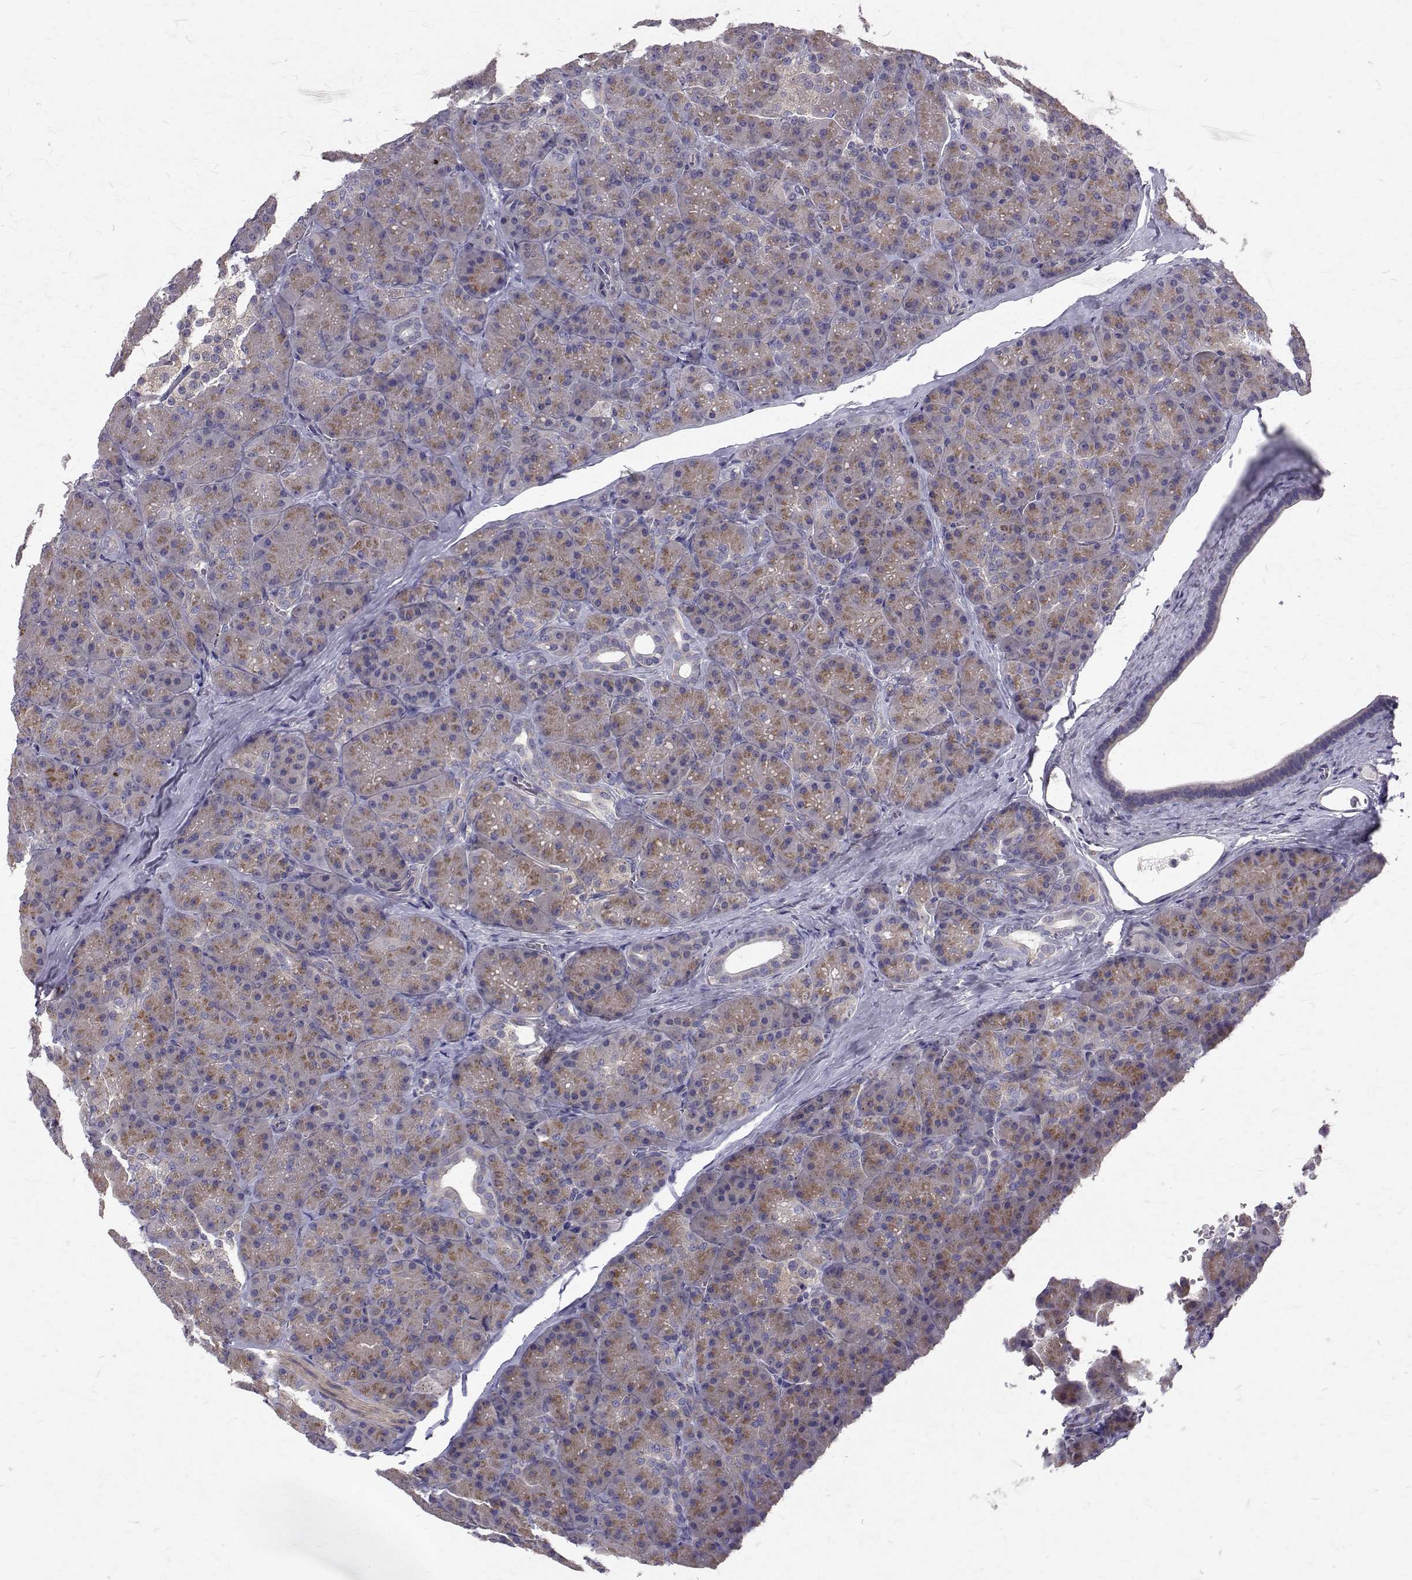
{"staining": {"intensity": "moderate", "quantity": "25%-75%", "location": "cytoplasmic/membranous"}, "tissue": "pancreas", "cell_type": "Exocrine glandular cells", "image_type": "normal", "snomed": [{"axis": "morphology", "description": "Normal tissue, NOS"}, {"axis": "topography", "description": "Pancreas"}], "caption": "IHC micrograph of benign pancreas: human pancreas stained using immunohistochemistry exhibits medium levels of moderate protein expression localized specifically in the cytoplasmic/membranous of exocrine glandular cells, appearing as a cytoplasmic/membranous brown color.", "gene": "ARFGAP1", "patient": {"sex": "male", "age": 57}}